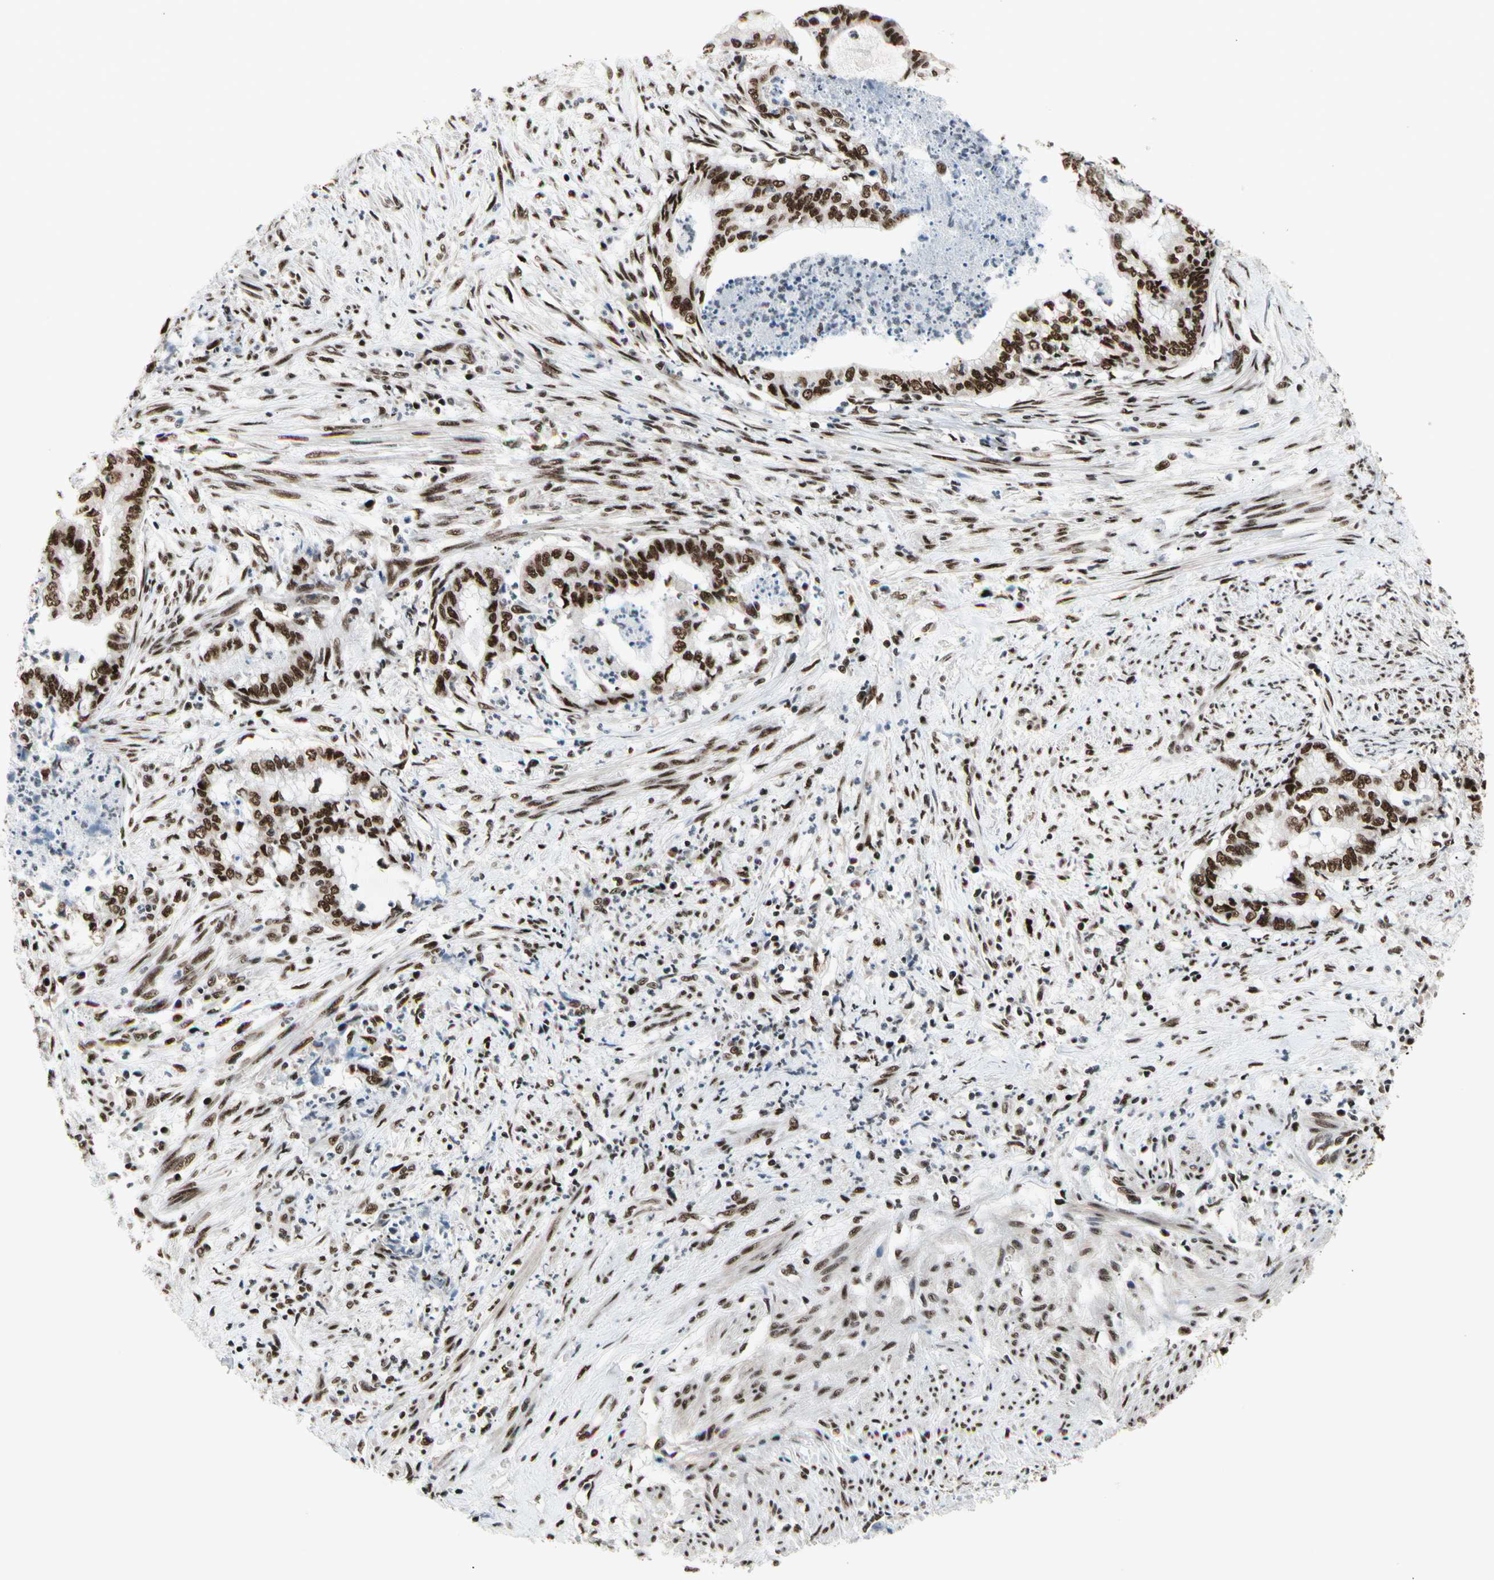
{"staining": {"intensity": "strong", "quantity": ">75%", "location": "nuclear"}, "tissue": "endometrial cancer", "cell_type": "Tumor cells", "image_type": "cancer", "snomed": [{"axis": "morphology", "description": "Necrosis, NOS"}, {"axis": "morphology", "description": "Adenocarcinoma, NOS"}, {"axis": "topography", "description": "Endometrium"}], "caption": "Immunohistochemistry (IHC) of endometrial cancer displays high levels of strong nuclear expression in approximately >75% of tumor cells.", "gene": "SRSF11", "patient": {"sex": "female", "age": 79}}